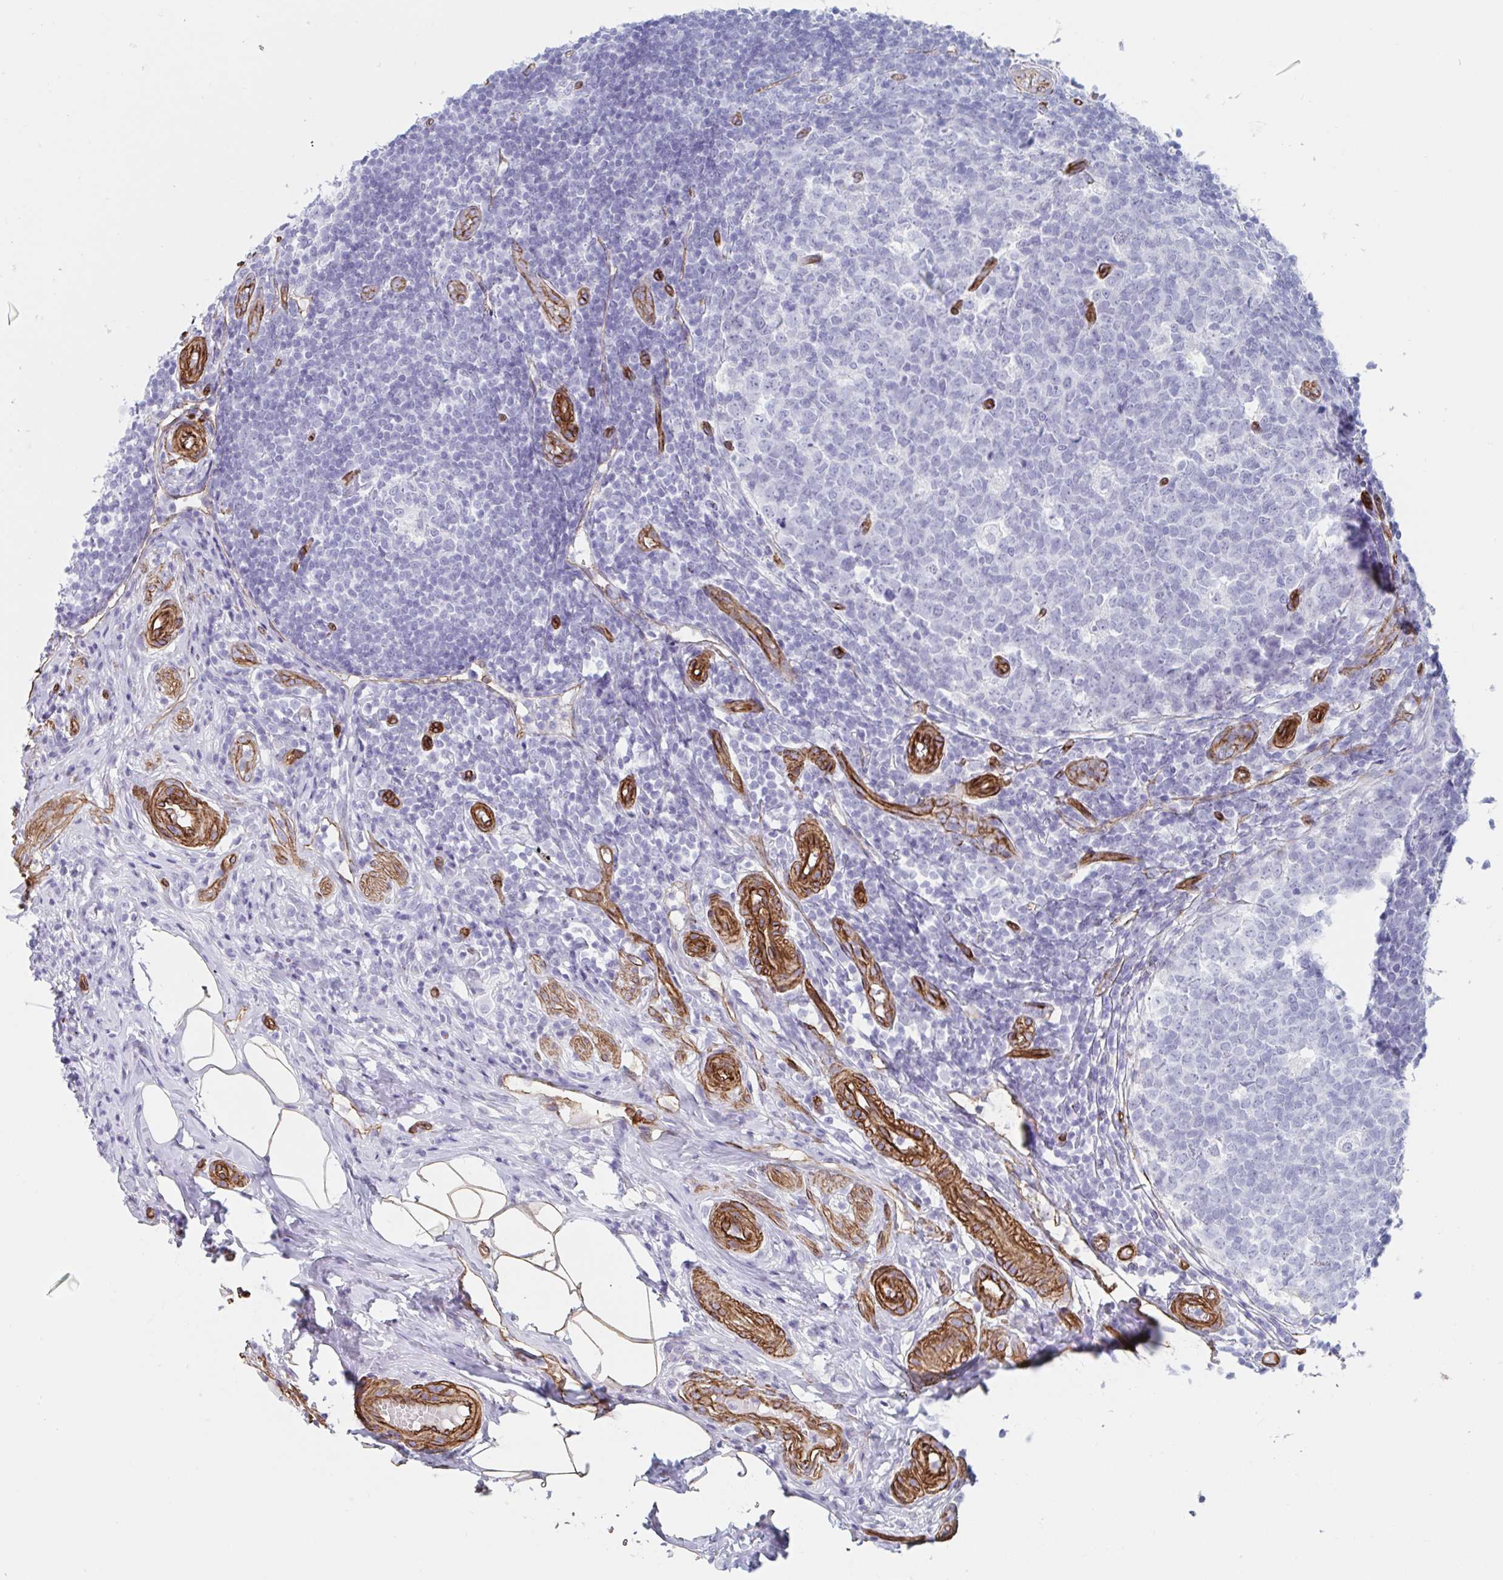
{"staining": {"intensity": "negative", "quantity": "none", "location": "none"}, "tissue": "appendix", "cell_type": "Glandular cells", "image_type": "normal", "snomed": [{"axis": "morphology", "description": "Normal tissue, NOS"}, {"axis": "topography", "description": "Appendix"}], "caption": "This is an IHC histopathology image of benign human appendix. There is no positivity in glandular cells.", "gene": "CITED4", "patient": {"sex": "male", "age": 18}}